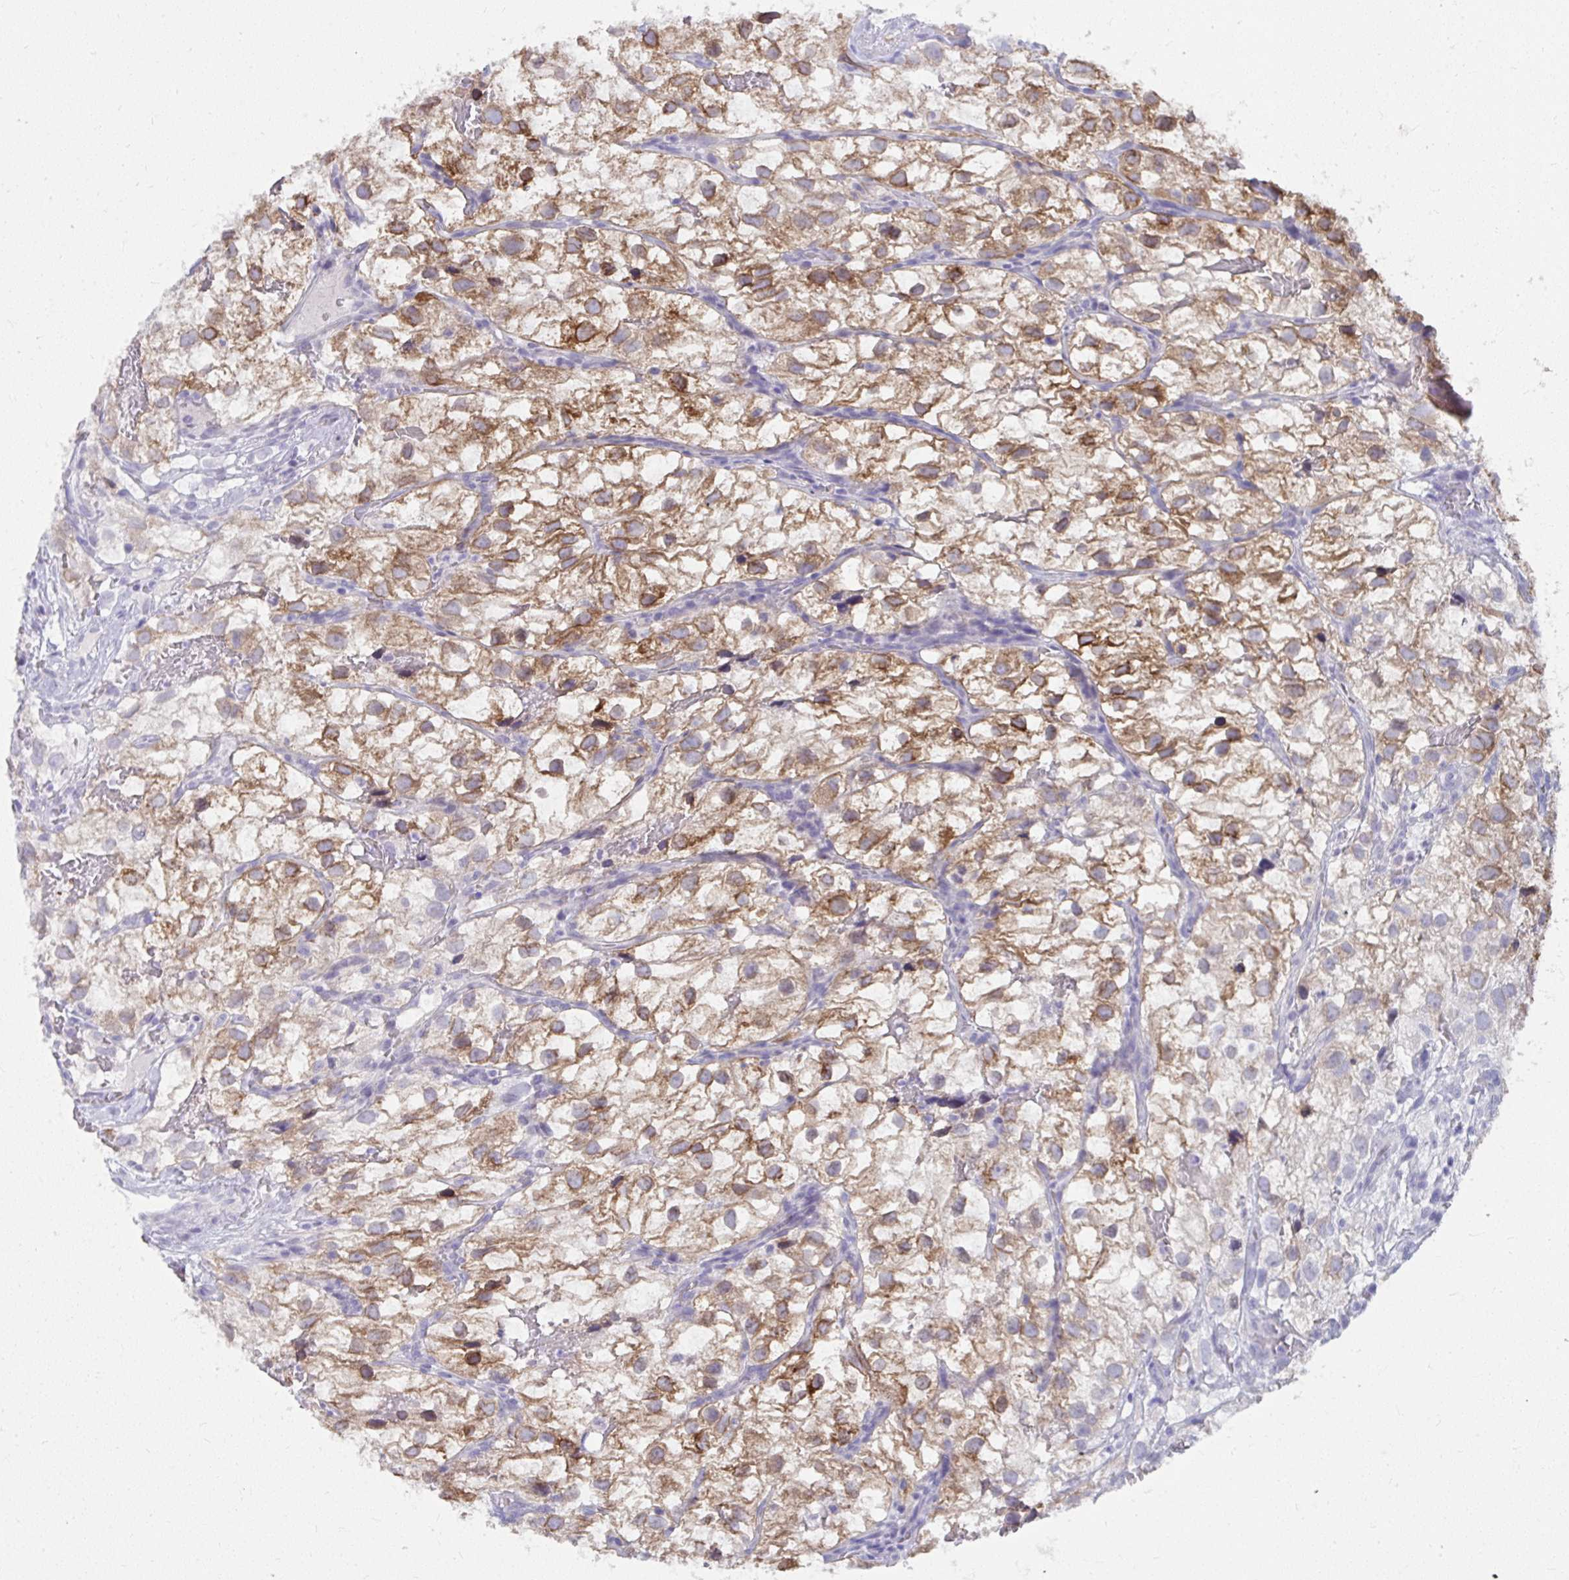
{"staining": {"intensity": "moderate", "quantity": ">75%", "location": "cytoplasmic/membranous"}, "tissue": "renal cancer", "cell_type": "Tumor cells", "image_type": "cancer", "snomed": [{"axis": "morphology", "description": "Adenocarcinoma, NOS"}, {"axis": "topography", "description": "Kidney"}], "caption": "Moderate cytoplasmic/membranous expression for a protein is identified in approximately >75% of tumor cells of renal adenocarcinoma using immunohistochemistry.", "gene": "UGT3A2", "patient": {"sex": "male", "age": 59}}